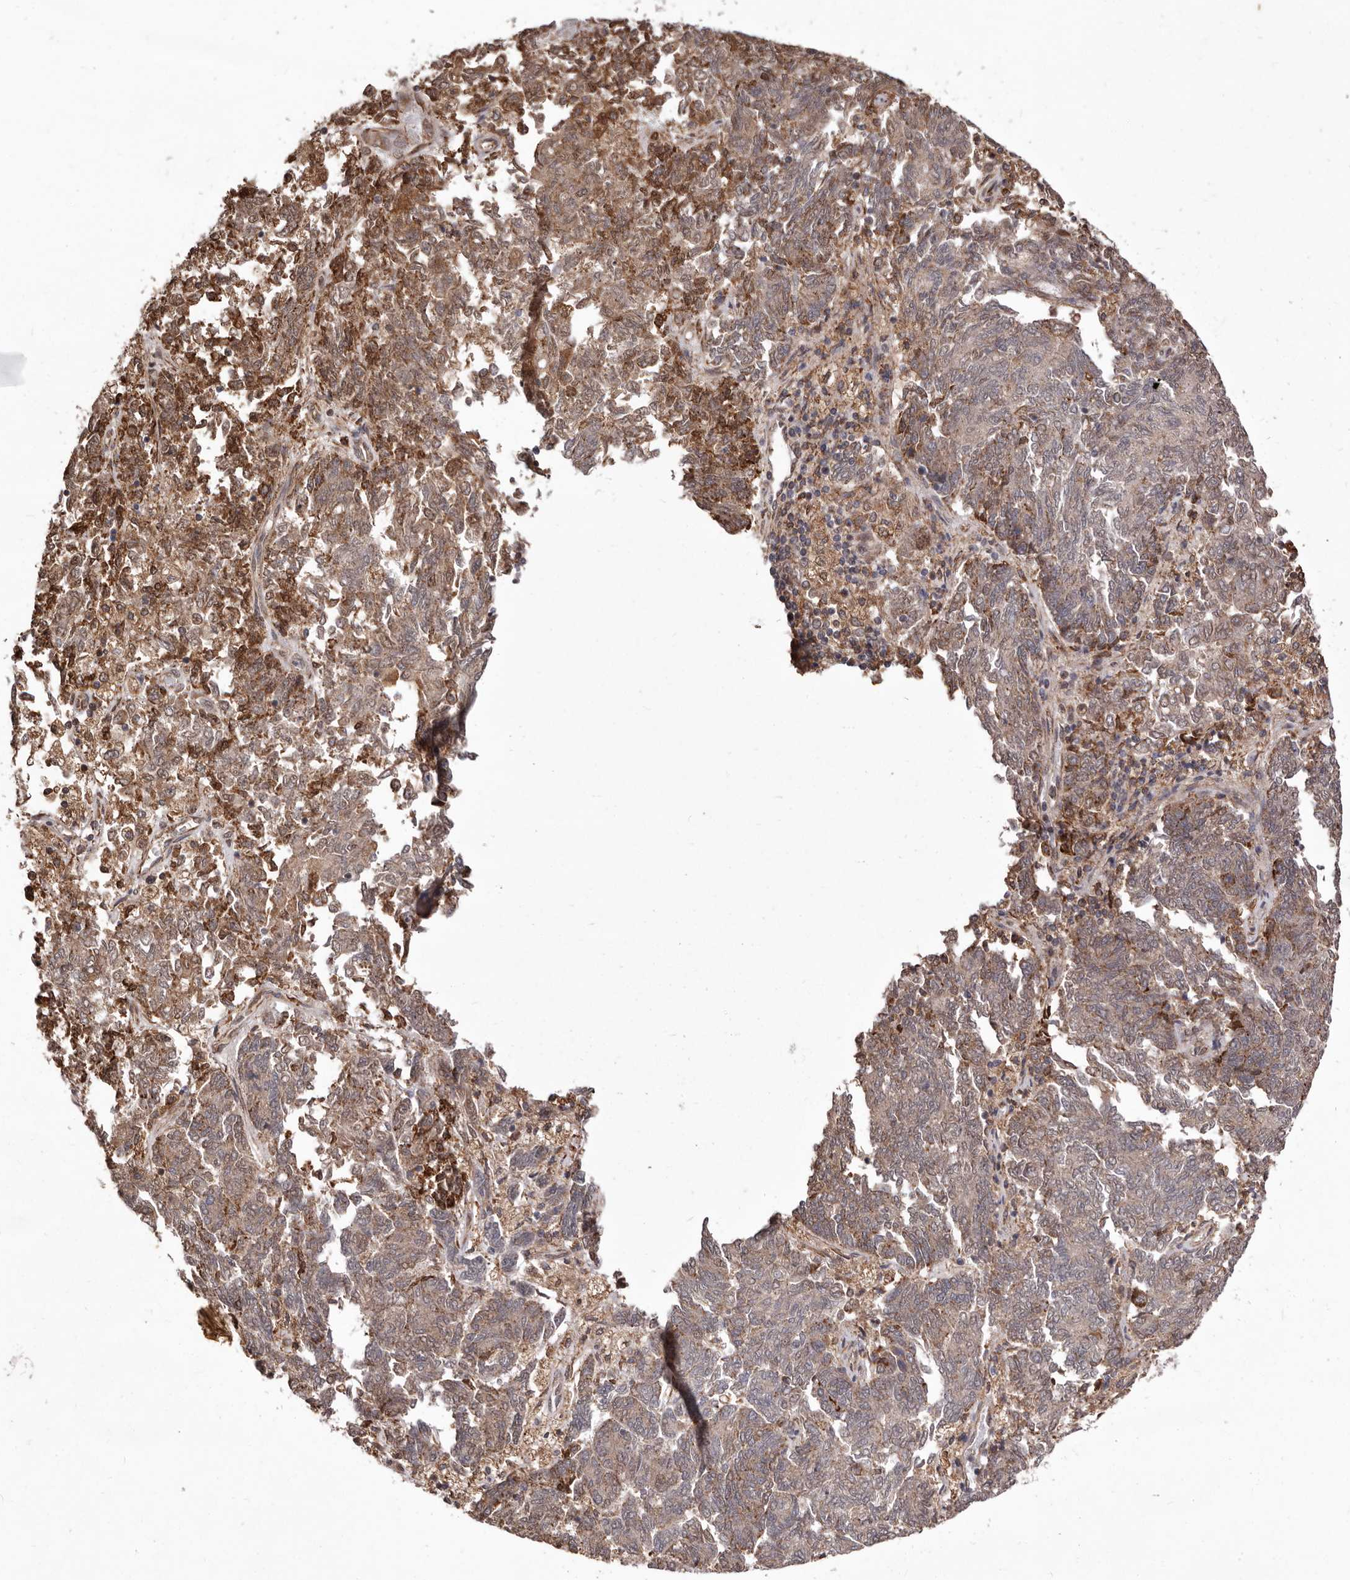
{"staining": {"intensity": "moderate", "quantity": ">75%", "location": "cytoplasmic/membranous"}, "tissue": "endometrial cancer", "cell_type": "Tumor cells", "image_type": "cancer", "snomed": [{"axis": "morphology", "description": "Adenocarcinoma, NOS"}, {"axis": "topography", "description": "Endometrium"}], "caption": "Immunohistochemistry (IHC) (DAB (3,3'-diaminobenzidine)) staining of human endometrial adenocarcinoma demonstrates moderate cytoplasmic/membranous protein staining in about >75% of tumor cells. The staining was performed using DAB (3,3'-diaminobenzidine) to visualize the protein expression in brown, while the nuclei were stained in blue with hematoxylin (Magnification: 20x).", "gene": "RRM2B", "patient": {"sex": "female", "age": 80}}